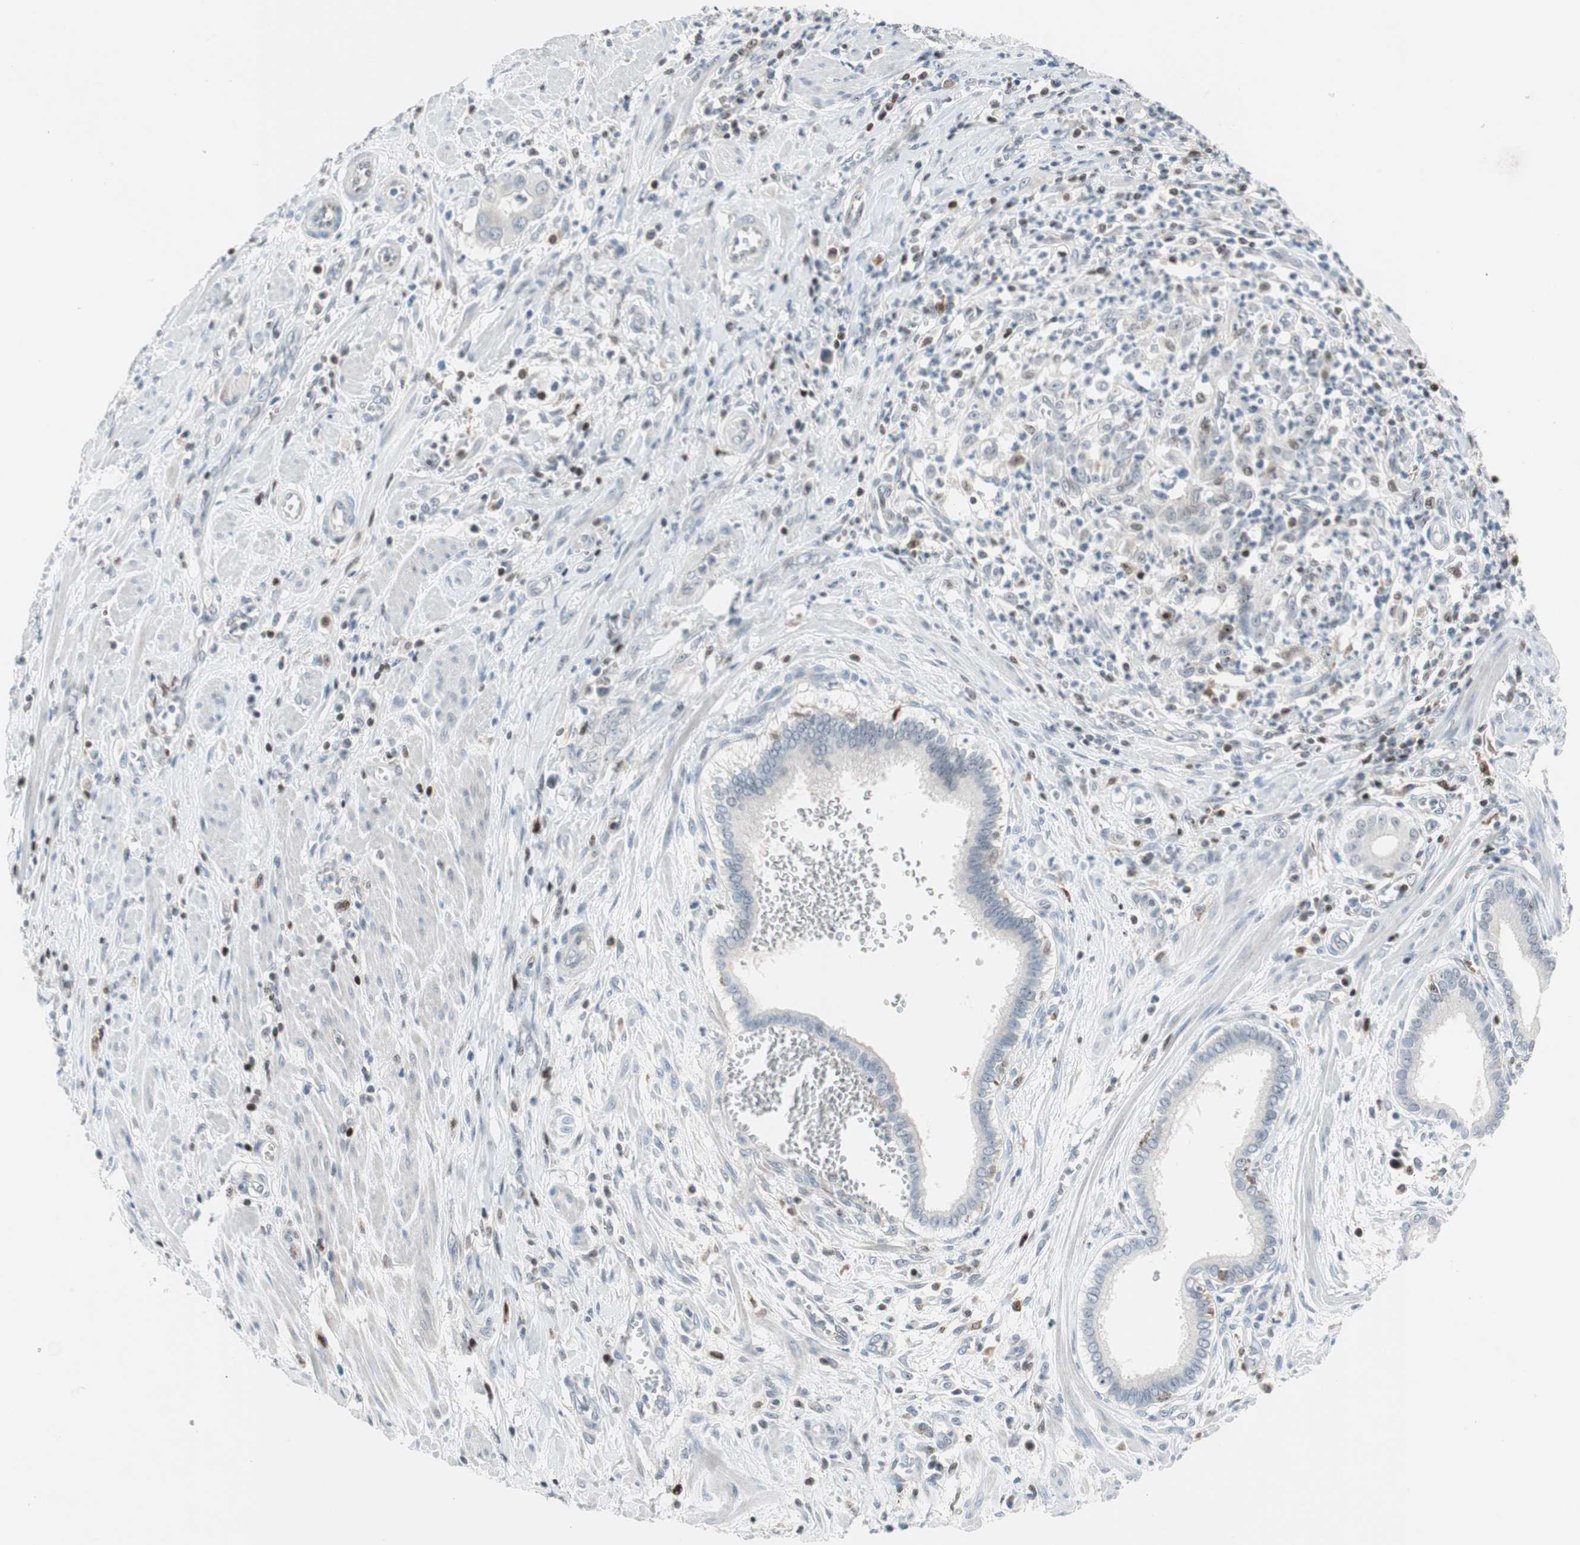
{"staining": {"intensity": "negative", "quantity": "none", "location": "none"}, "tissue": "pancreatic cancer", "cell_type": "Tumor cells", "image_type": "cancer", "snomed": [{"axis": "morphology", "description": "Normal tissue, NOS"}, {"axis": "topography", "description": "Lymph node"}], "caption": "Tumor cells show no significant positivity in pancreatic cancer.", "gene": "RGS10", "patient": {"sex": "male", "age": 50}}